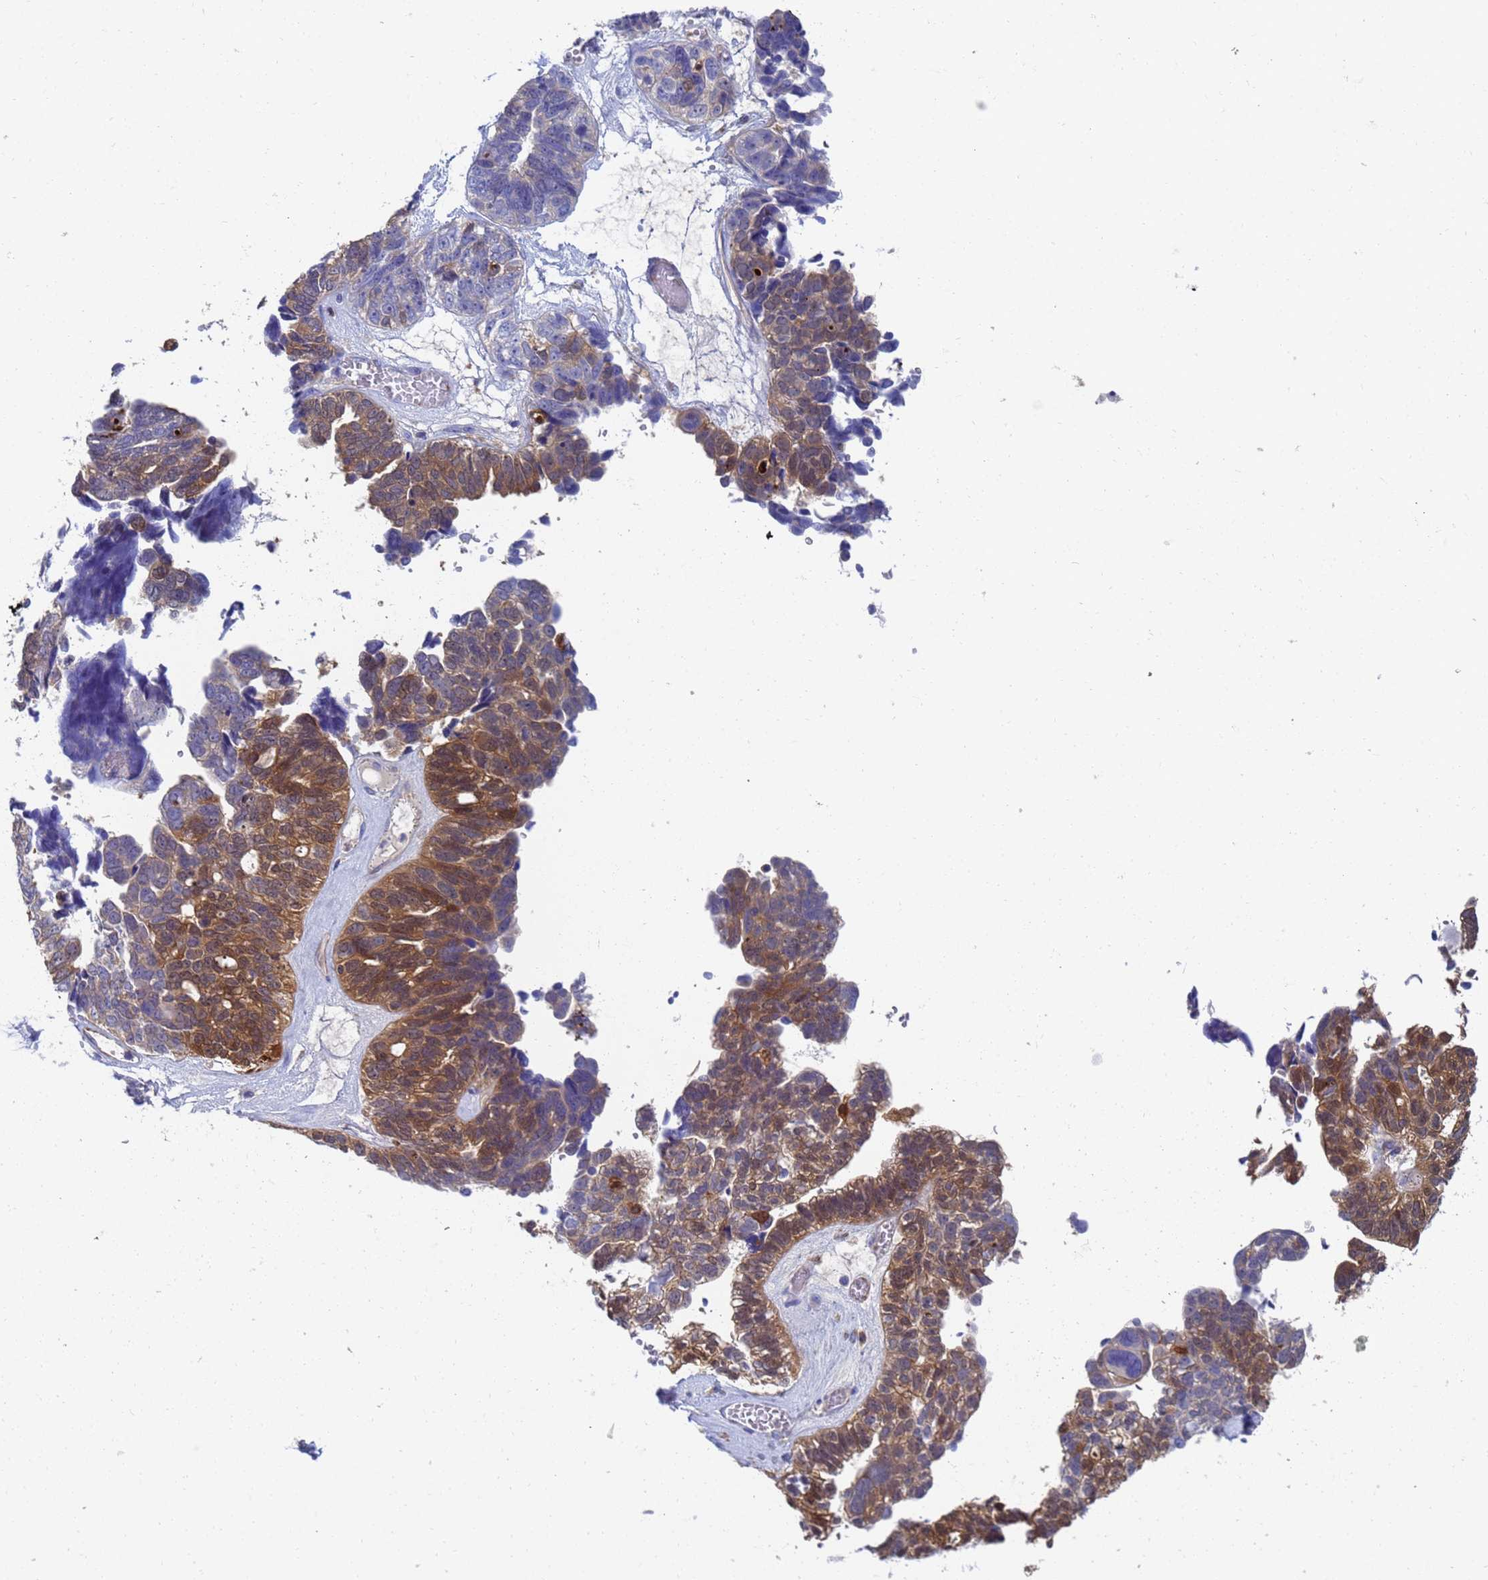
{"staining": {"intensity": "strong", "quantity": ">75%", "location": "cytoplasmic/membranous"}, "tissue": "ovarian cancer", "cell_type": "Tumor cells", "image_type": "cancer", "snomed": [{"axis": "morphology", "description": "Cystadenocarcinoma, serous, NOS"}, {"axis": "topography", "description": "Ovary"}], "caption": "Serous cystadenocarcinoma (ovarian) was stained to show a protein in brown. There is high levels of strong cytoplasmic/membranous positivity in approximately >75% of tumor cells.", "gene": "GCHFR", "patient": {"sex": "female", "age": 79}}